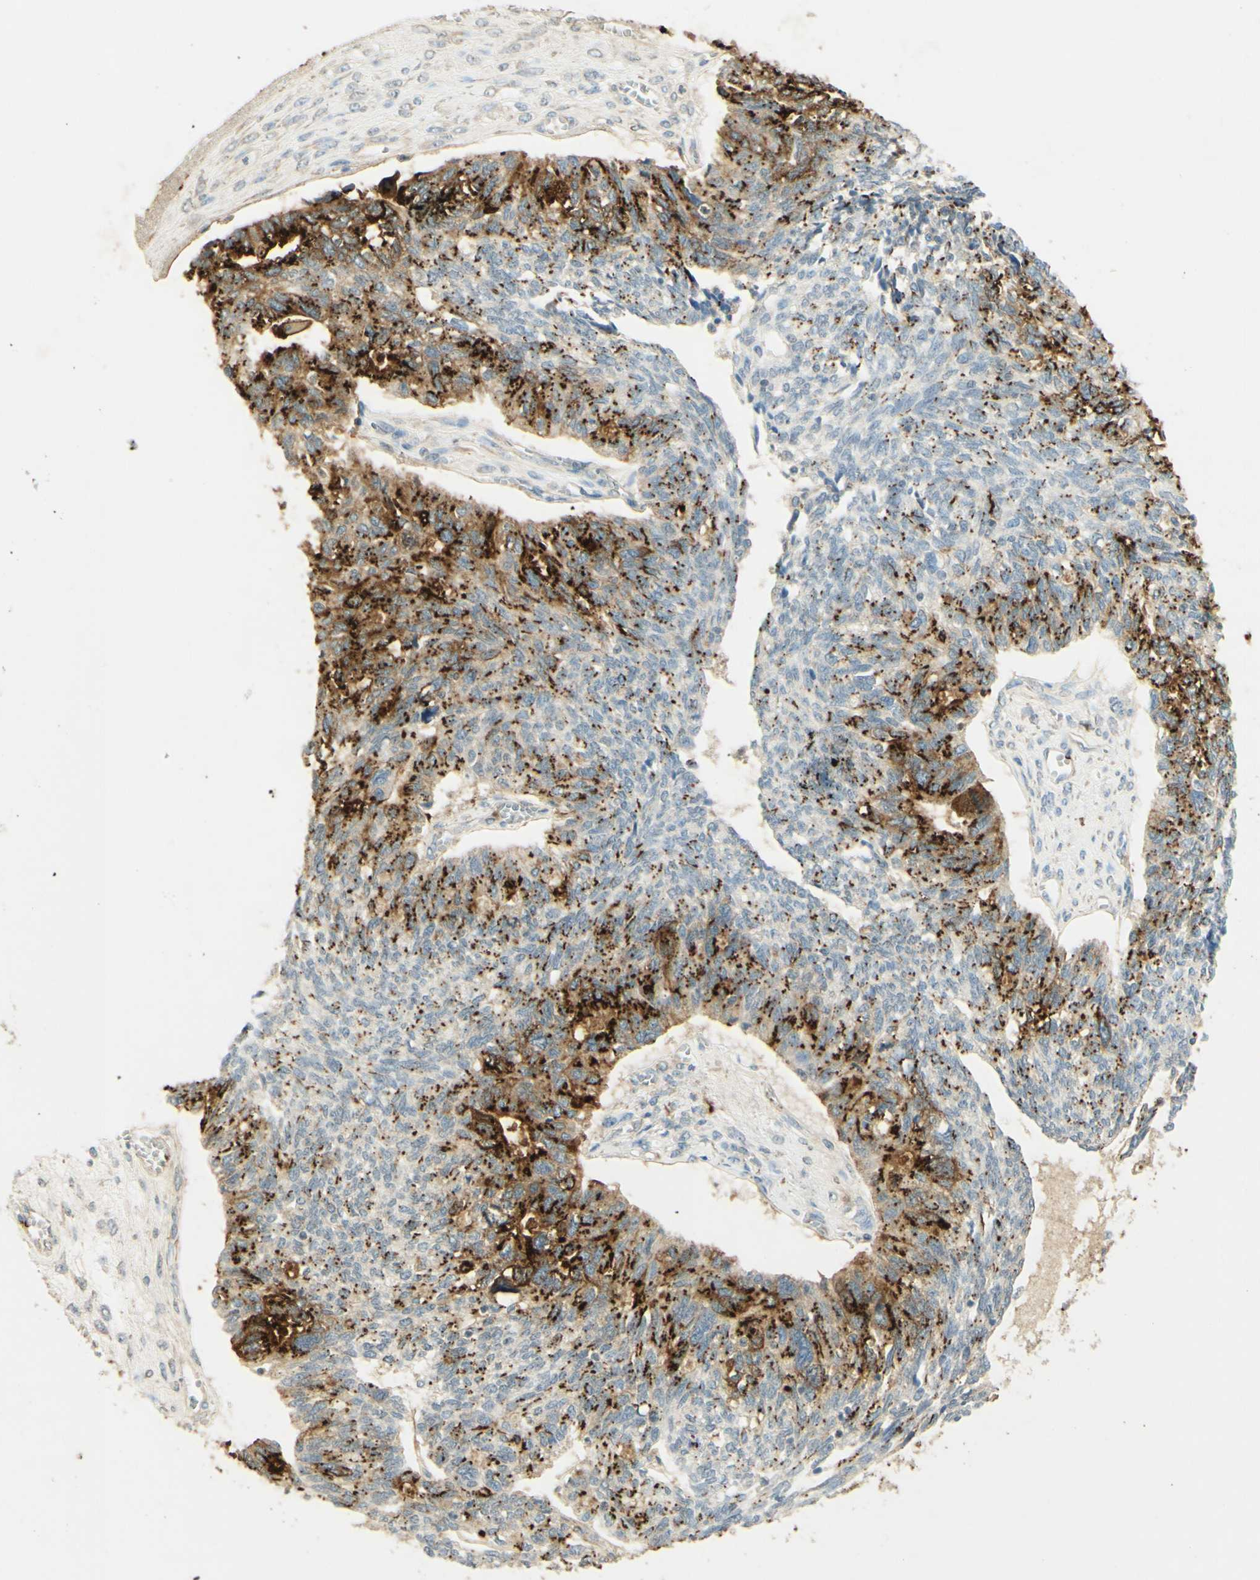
{"staining": {"intensity": "strong", "quantity": "25%-75%", "location": "cytoplasmic/membranous"}, "tissue": "ovarian cancer", "cell_type": "Tumor cells", "image_type": "cancer", "snomed": [{"axis": "morphology", "description": "Cystadenocarcinoma, serous, NOS"}, {"axis": "topography", "description": "Ovary"}], "caption": "Immunohistochemistry staining of ovarian serous cystadenocarcinoma, which exhibits high levels of strong cytoplasmic/membranous positivity in approximately 25%-75% of tumor cells indicating strong cytoplasmic/membranous protein expression. The staining was performed using DAB (brown) for protein detection and nuclei were counterstained in hematoxylin (blue).", "gene": "TNN", "patient": {"sex": "female", "age": 79}}